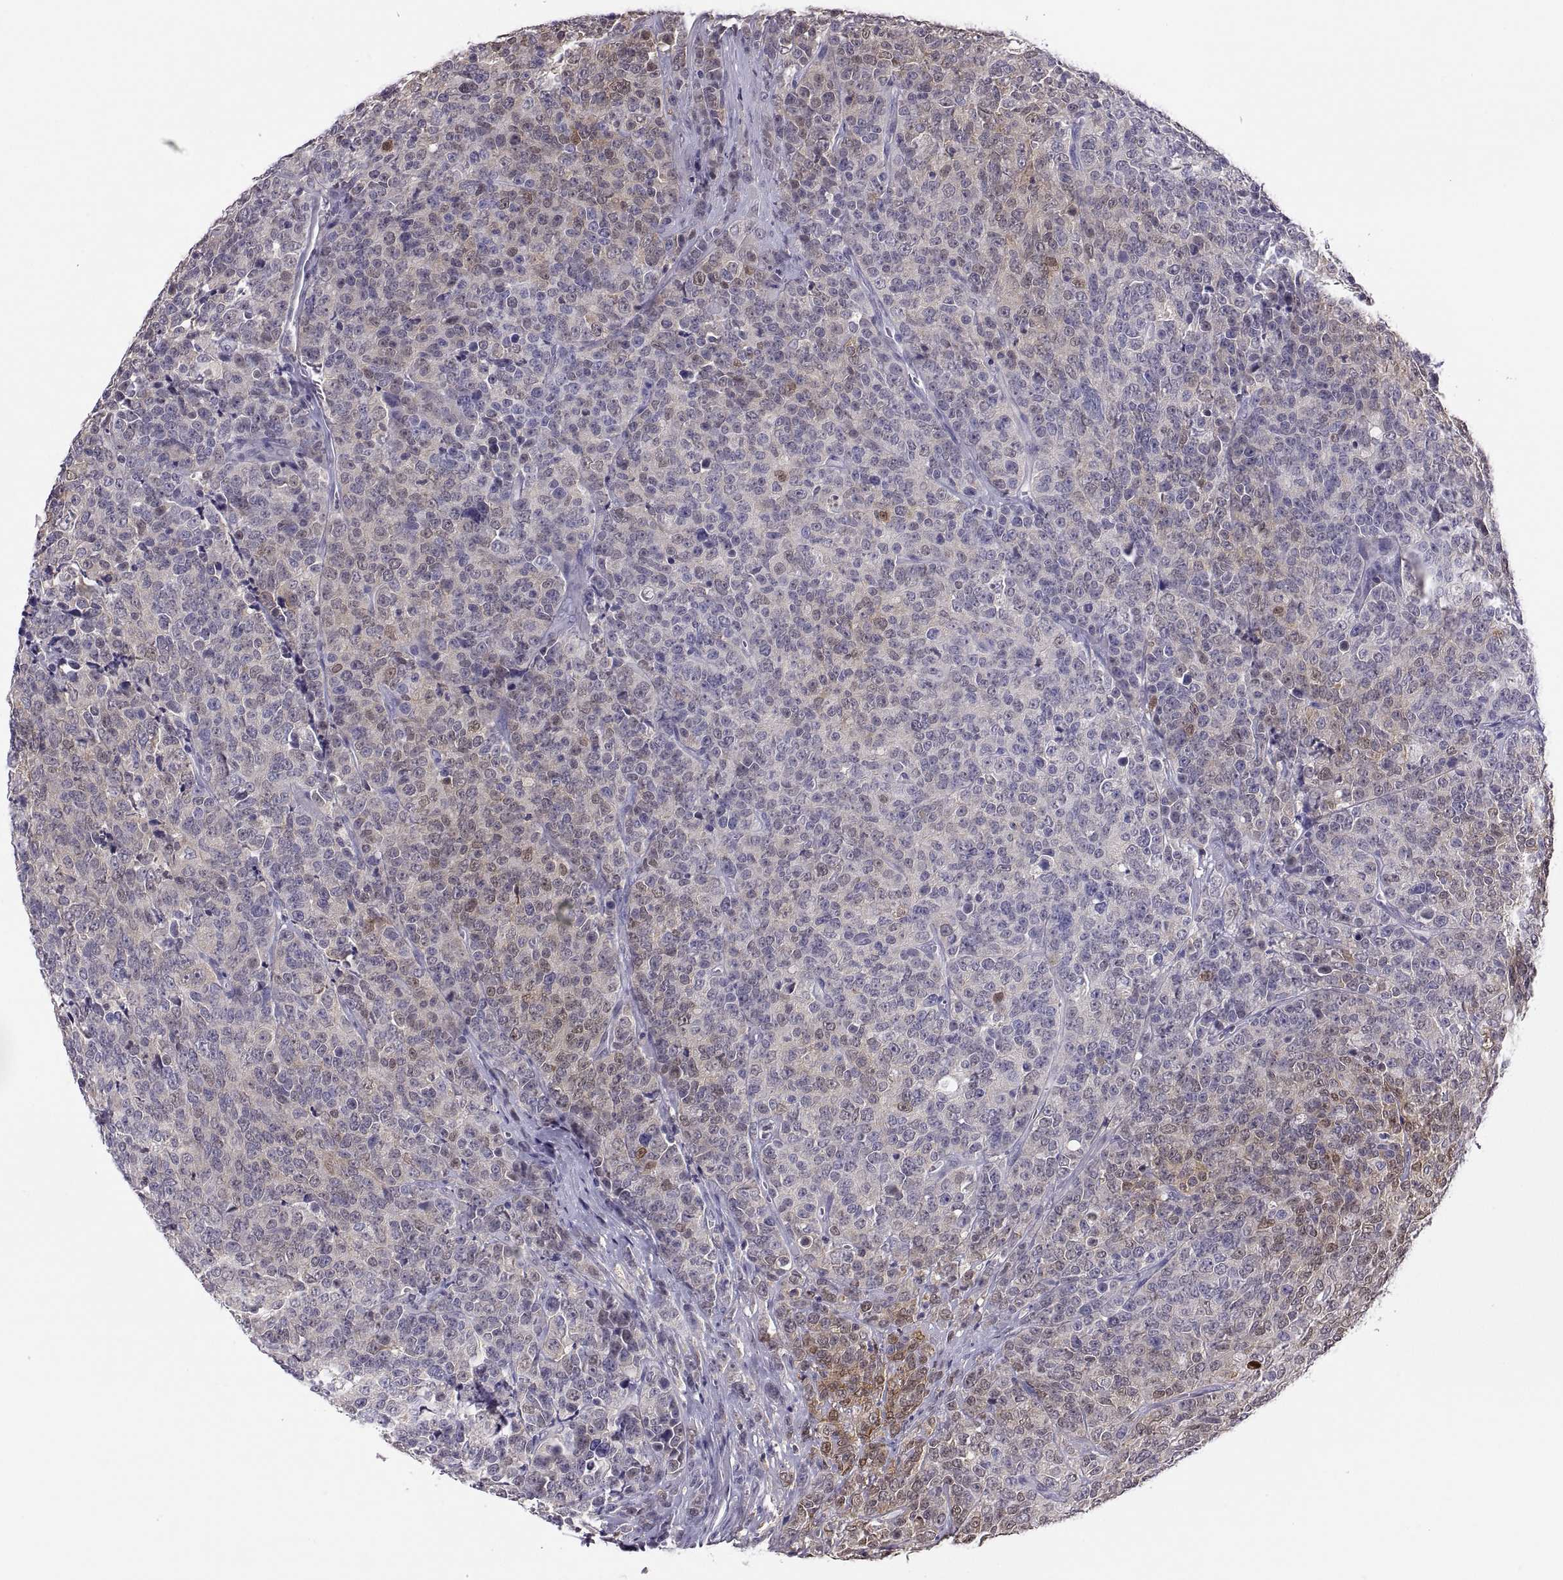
{"staining": {"intensity": "weak", "quantity": "25%-75%", "location": "cytoplasmic/membranous"}, "tissue": "prostate cancer", "cell_type": "Tumor cells", "image_type": "cancer", "snomed": [{"axis": "morphology", "description": "Adenocarcinoma, NOS"}, {"axis": "topography", "description": "Prostate"}], "caption": "Human prostate cancer stained with a protein marker exhibits weak staining in tumor cells.", "gene": "FGF9", "patient": {"sex": "male", "age": 67}}